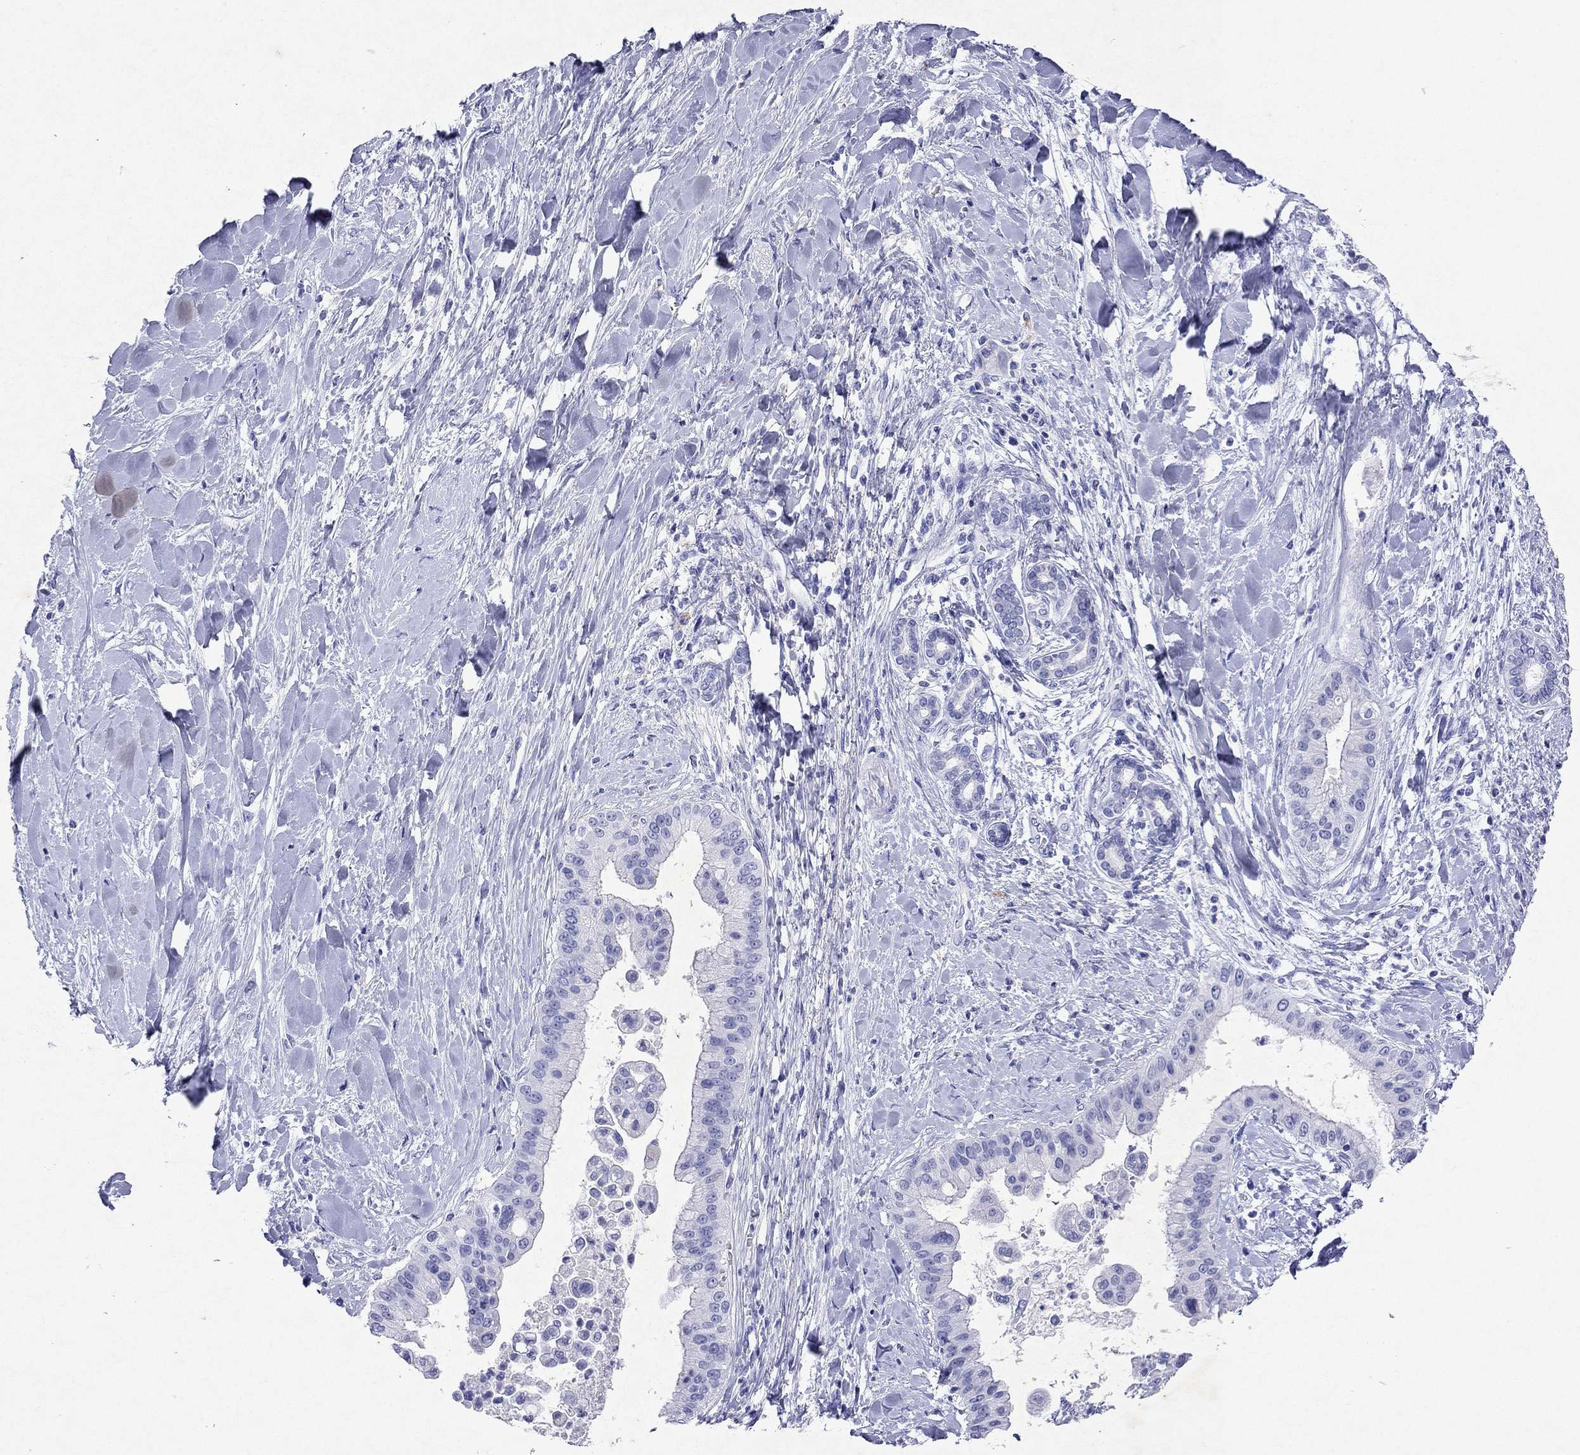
{"staining": {"intensity": "negative", "quantity": "none", "location": "none"}, "tissue": "liver cancer", "cell_type": "Tumor cells", "image_type": "cancer", "snomed": [{"axis": "morphology", "description": "Cholangiocarcinoma"}, {"axis": "topography", "description": "Liver"}], "caption": "Immunohistochemistry of human cholangiocarcinoma (liver) exhibits no positivity in tumor cells. (DAB immunohistochemistry (IHC) with hematoxylin counter stain).", "gene": "ARMC12", "patient": {"sex": "female", "age": 54}}